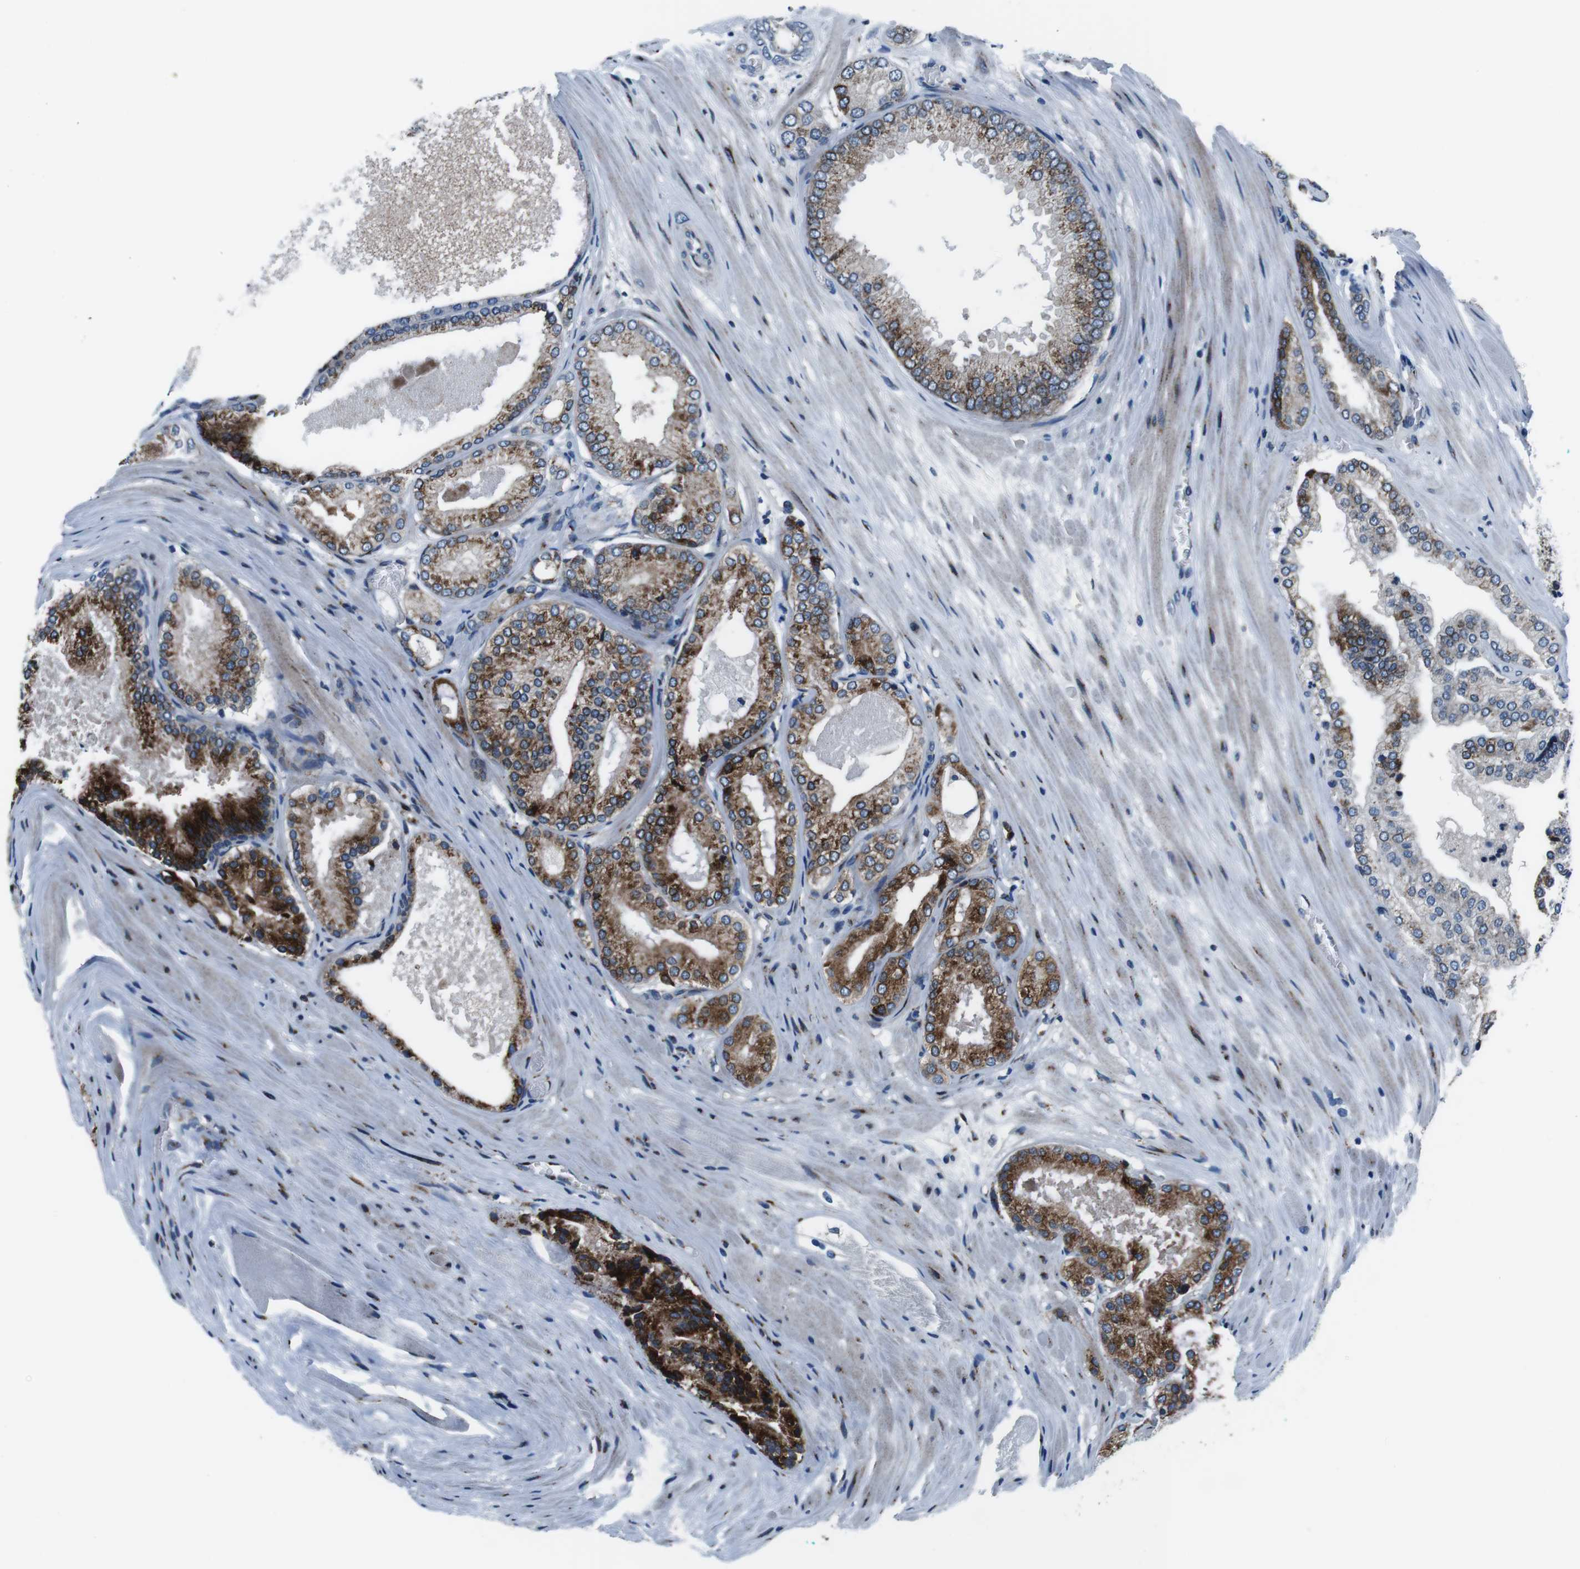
{"staining": {"intensity": "moderate", "quantity": ">75%", "location": "cytoplasmic/membranous"}, "tissue": "prostate cancer", "cell_type": "Tumor cells", "image_type": "cancer", "snomed": [{"axis": "morphology", "description": "Adenocarcinoma, High grade"}, {"axis": "topography", "description": "Prostate"}], "caption": "Immunohistochemistry (IHC) histopathology image of neoplastic tissue: human adenocarcinoma (high-grade) (prostate) stained using immunohistochemistry (IHC) exhibits medium levels of moderate protein expression localized specifically in the cytoplasmic/membranous of tumor cells, appearing as a cytoplasmic/membranous brown color.", "gene": "NUCB2", "patient": {"sex": "male", "age": 59}}